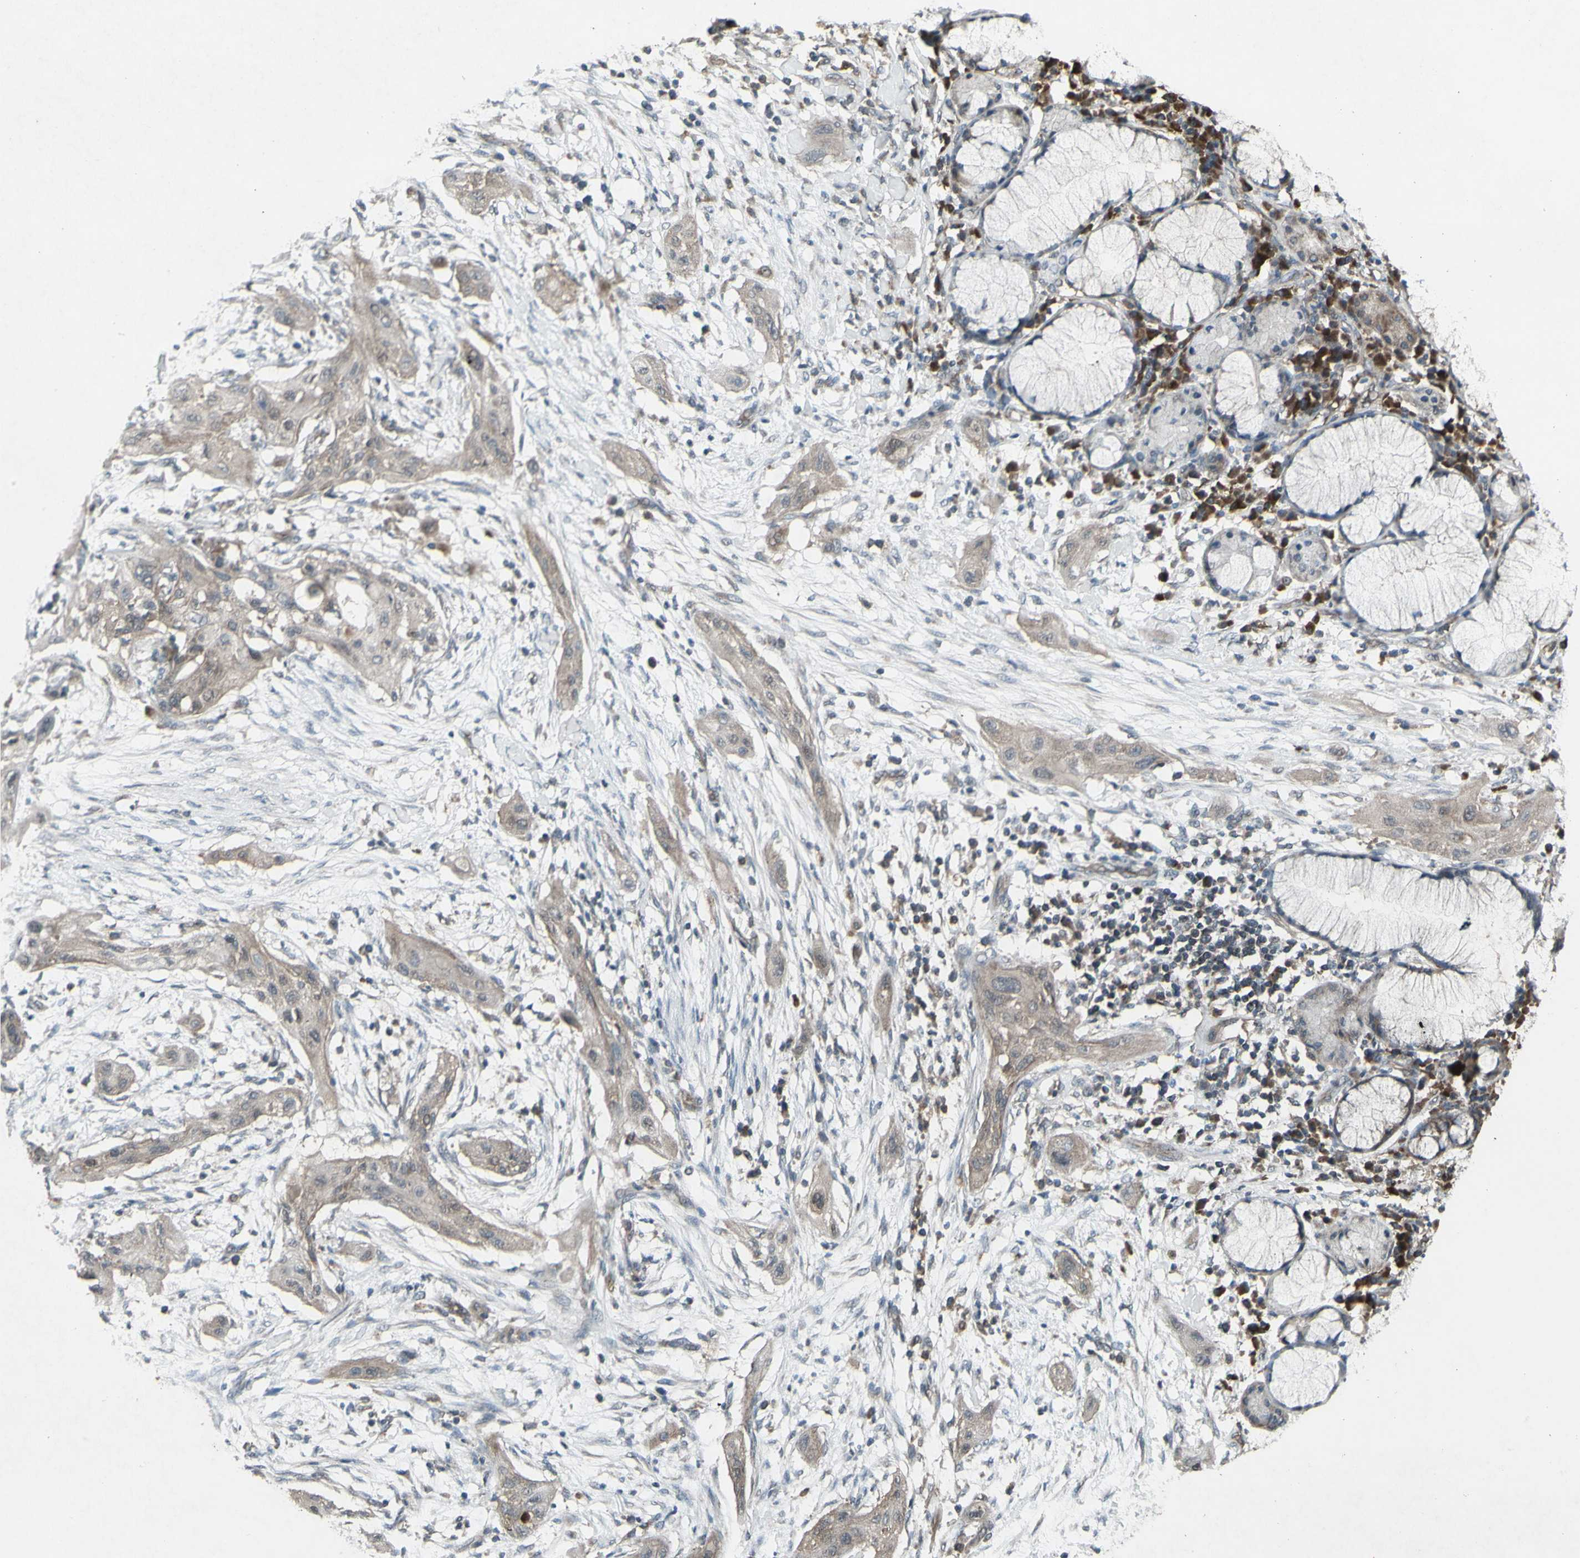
{"staining": {"intensity": "weak", "quantity": ">75%", "location": "cytoplasmic/membranous"}, "tissue": "lung cancer", "cell_type": "Tumor cells", "image_type": "cancer", "snomed": [{"axis": "morphology", "description": "Squamous cell carcinoma, NOS"}, {"axis": "topography", "description": "Lung"}], "caption": "Tumor cells display low levels of weak cytoplasmic/membranous staining in about >75% of cells in lung cancer. Immunohistochemistry (ihc) stains the protein in brown and the nuclei are stained blue.", "gene": "SHC1", "patient": {"sex": "female", "age": 47}}